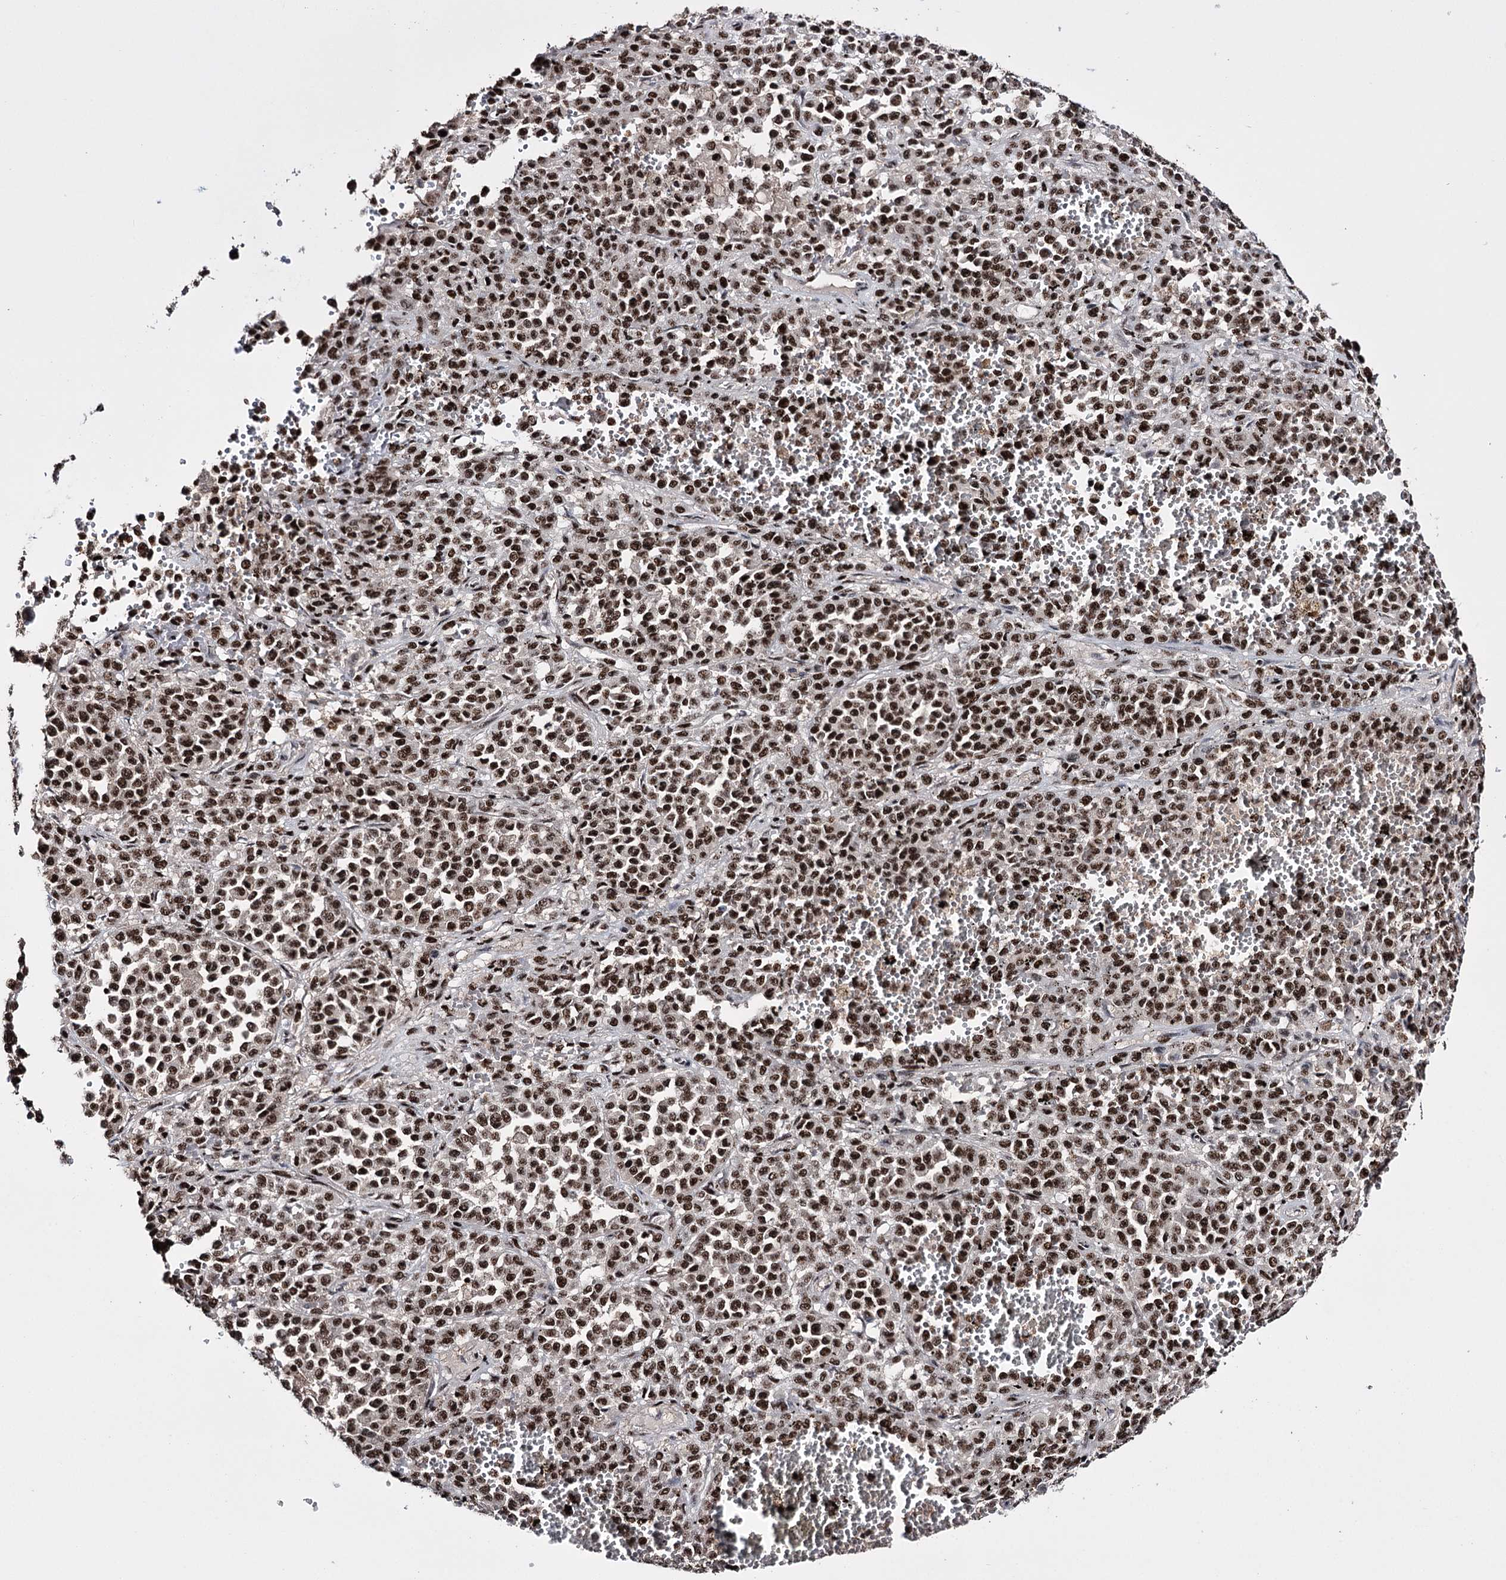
{"staining": {"intensity": "strong", "quantity": ">75%", "location": "nuclear"}, "tissue": "melanoma", "cell_type": "Tumor cells", "image_type": "cancer", "snomed": [{"axis": "morphology", "description": "Malignant melanoma, Metastatic site"}, {"axis": "topography", "description": "Pancreas"}], "caption": "Melanoma was stained to show a protein in brown. There is high levels of strong nuclear positivity in approximately >75% of tumor cells.", "gene": "PRPF40A", "patient": {"sex": "female", "age": 30}}